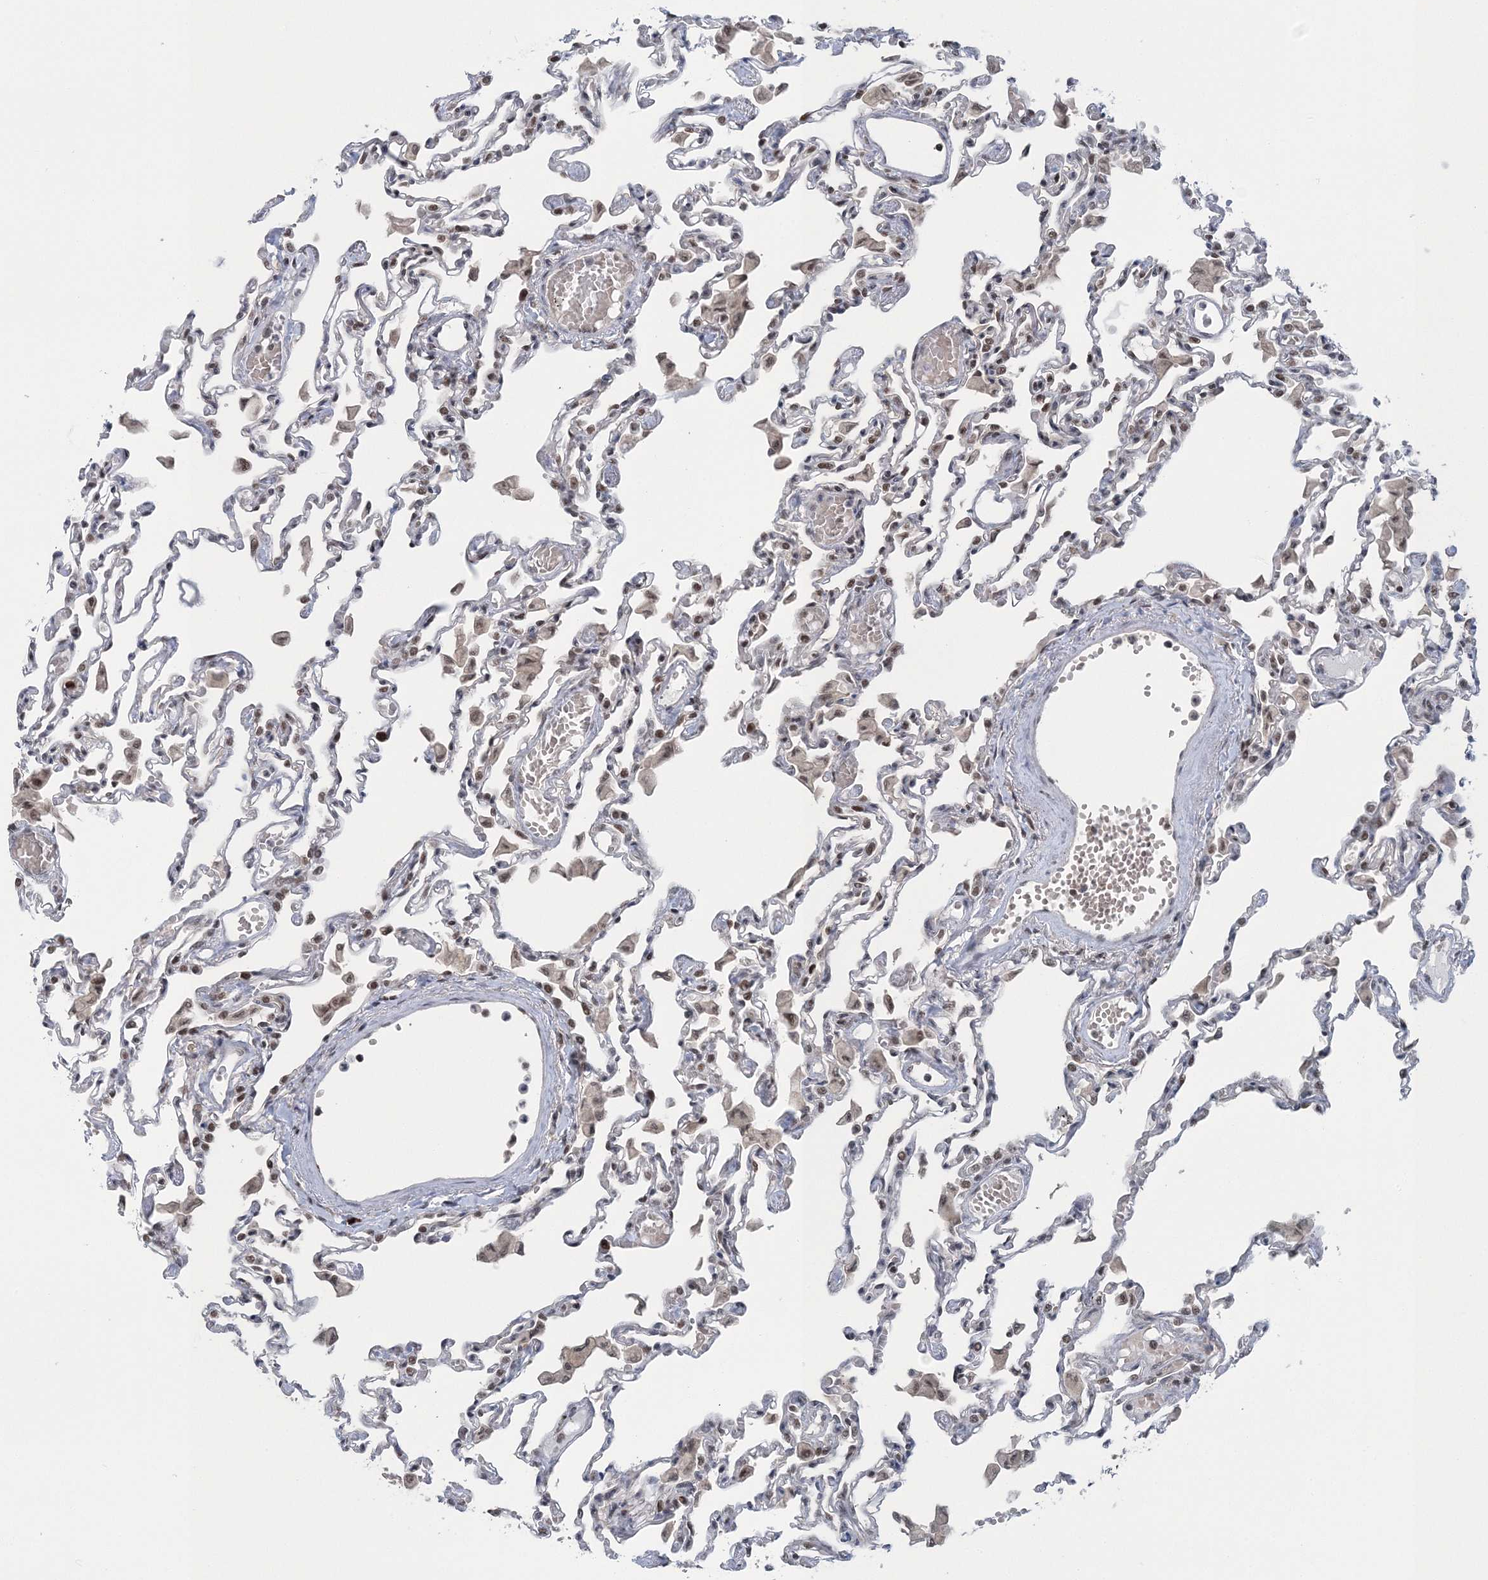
{"staining": {"intensity": "weak", "quantity": ">75%", "location": "nuclear"}, "tissue": "lung", "cell_type": "Alveolar cells", "image_type": "normal", "snomed": [{"axis": "morphology", "description": "Normal tissue, NOS"}, {"axis": "topography", "description": "Bronchus"}, {"axis": "topography", "description": "Lung"}], "caption": "IHC (DAB) staining of unremarkable lung exhibits weak nuclear protein positivity in approximately >75% of alveolar cells. The staining was performed using DAB, with brown indicating positive protein expression. Nuclei are stained blue with hematoxylin.", "gene": "PDS5A", "patient": {"sex": "female", "age": 49}}